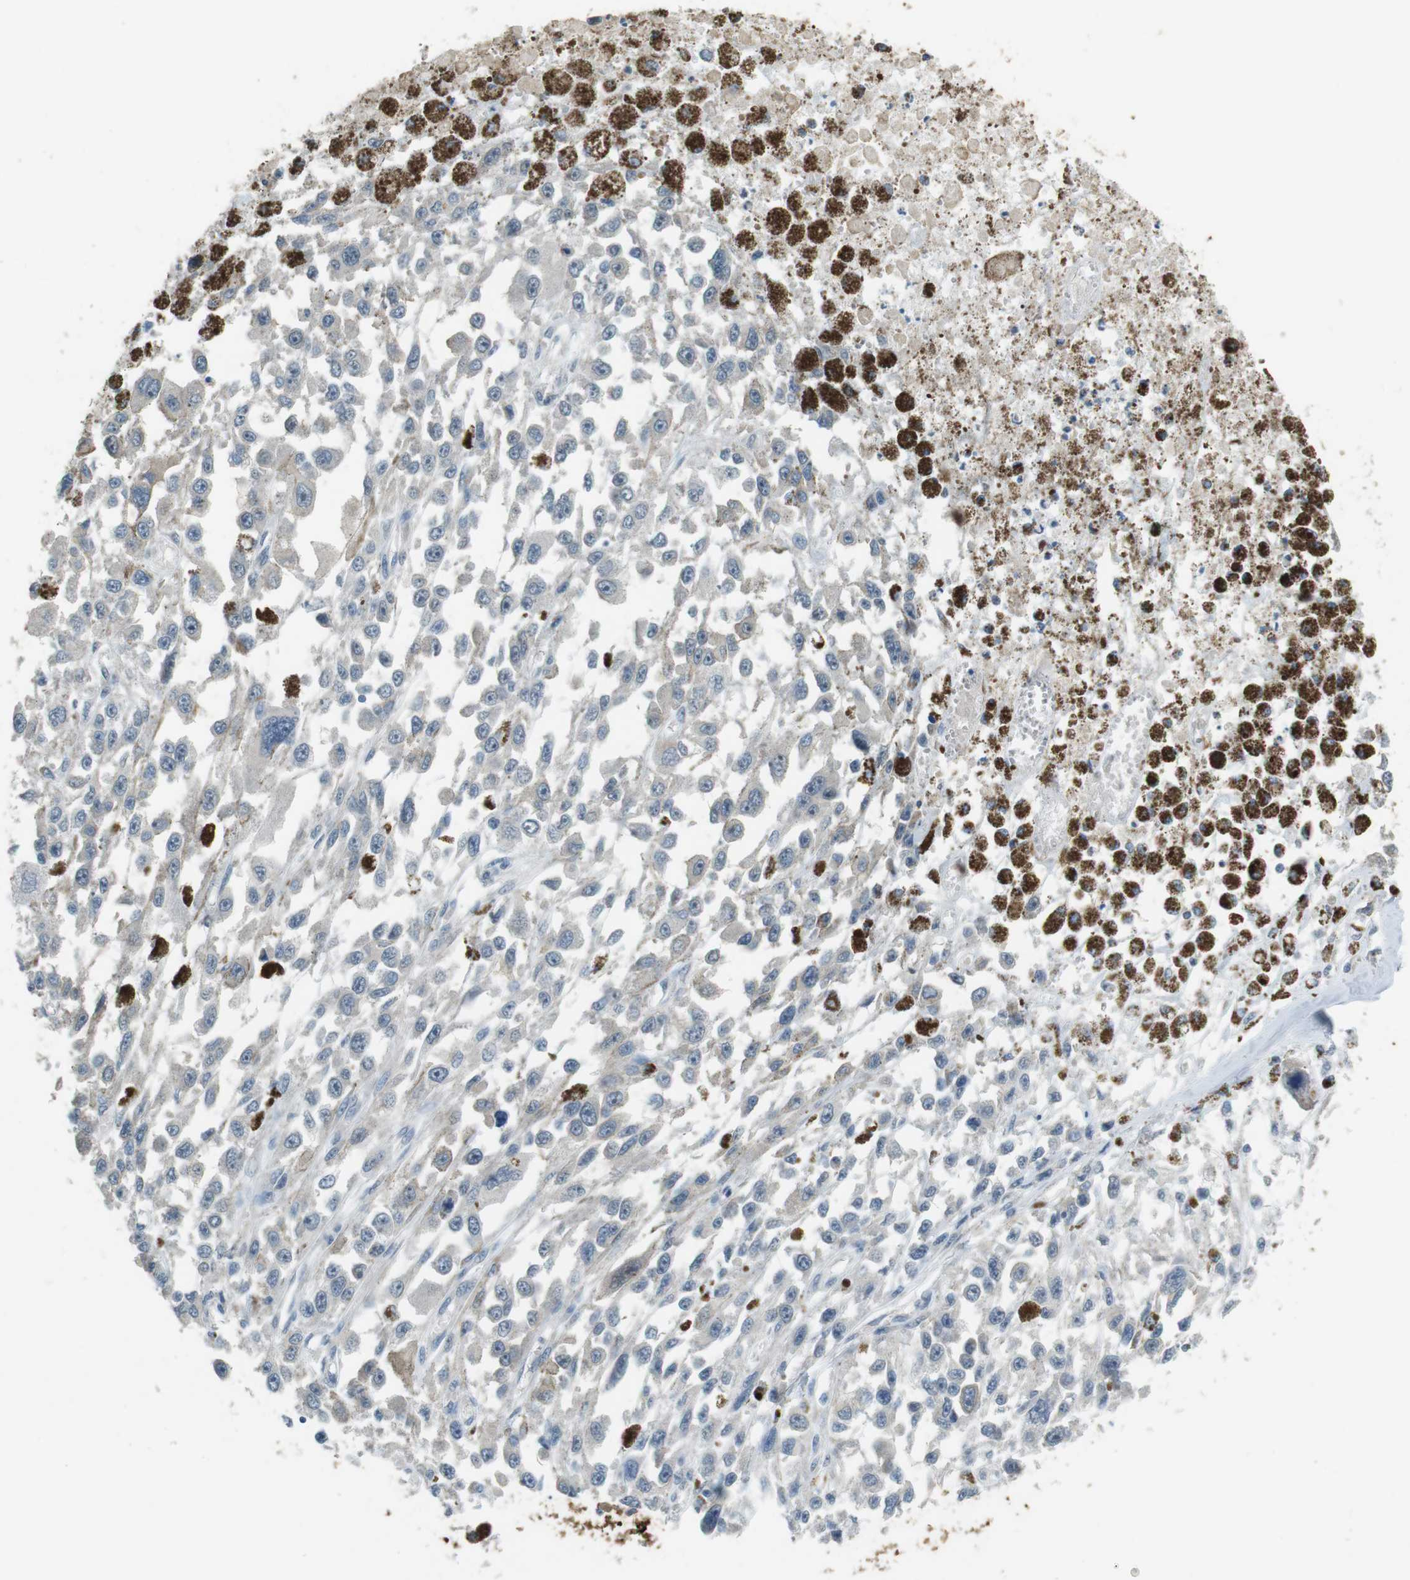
{"staining": {"intensity": "weak", "quantity": "<25%", "location": "cytoplasmic/membranous"}, "tissue": "melanoma", "cell_type": "Tumor cells", "image_type": "cancer", "snomed": [{"axis": "morphology", "description": "Malignant melanoma, Metastatic site"}, {"axis": "topography", "description": "Lymph node"}], "caption": "High magnification brightfield microscopy of melanoma stained with DAB (brown) and counterstained with hematoxylin (blue): tumor cells show no significant staining. Brightfield microscopy of immunohistochemistry (IHC) stained with DAB (3,3'-diaminobenzidine) (brown) and hematoxylin (blue), captured at high magnification.", "gene": "MUC5B", "patient": {"sex": "male", "age": 59}}